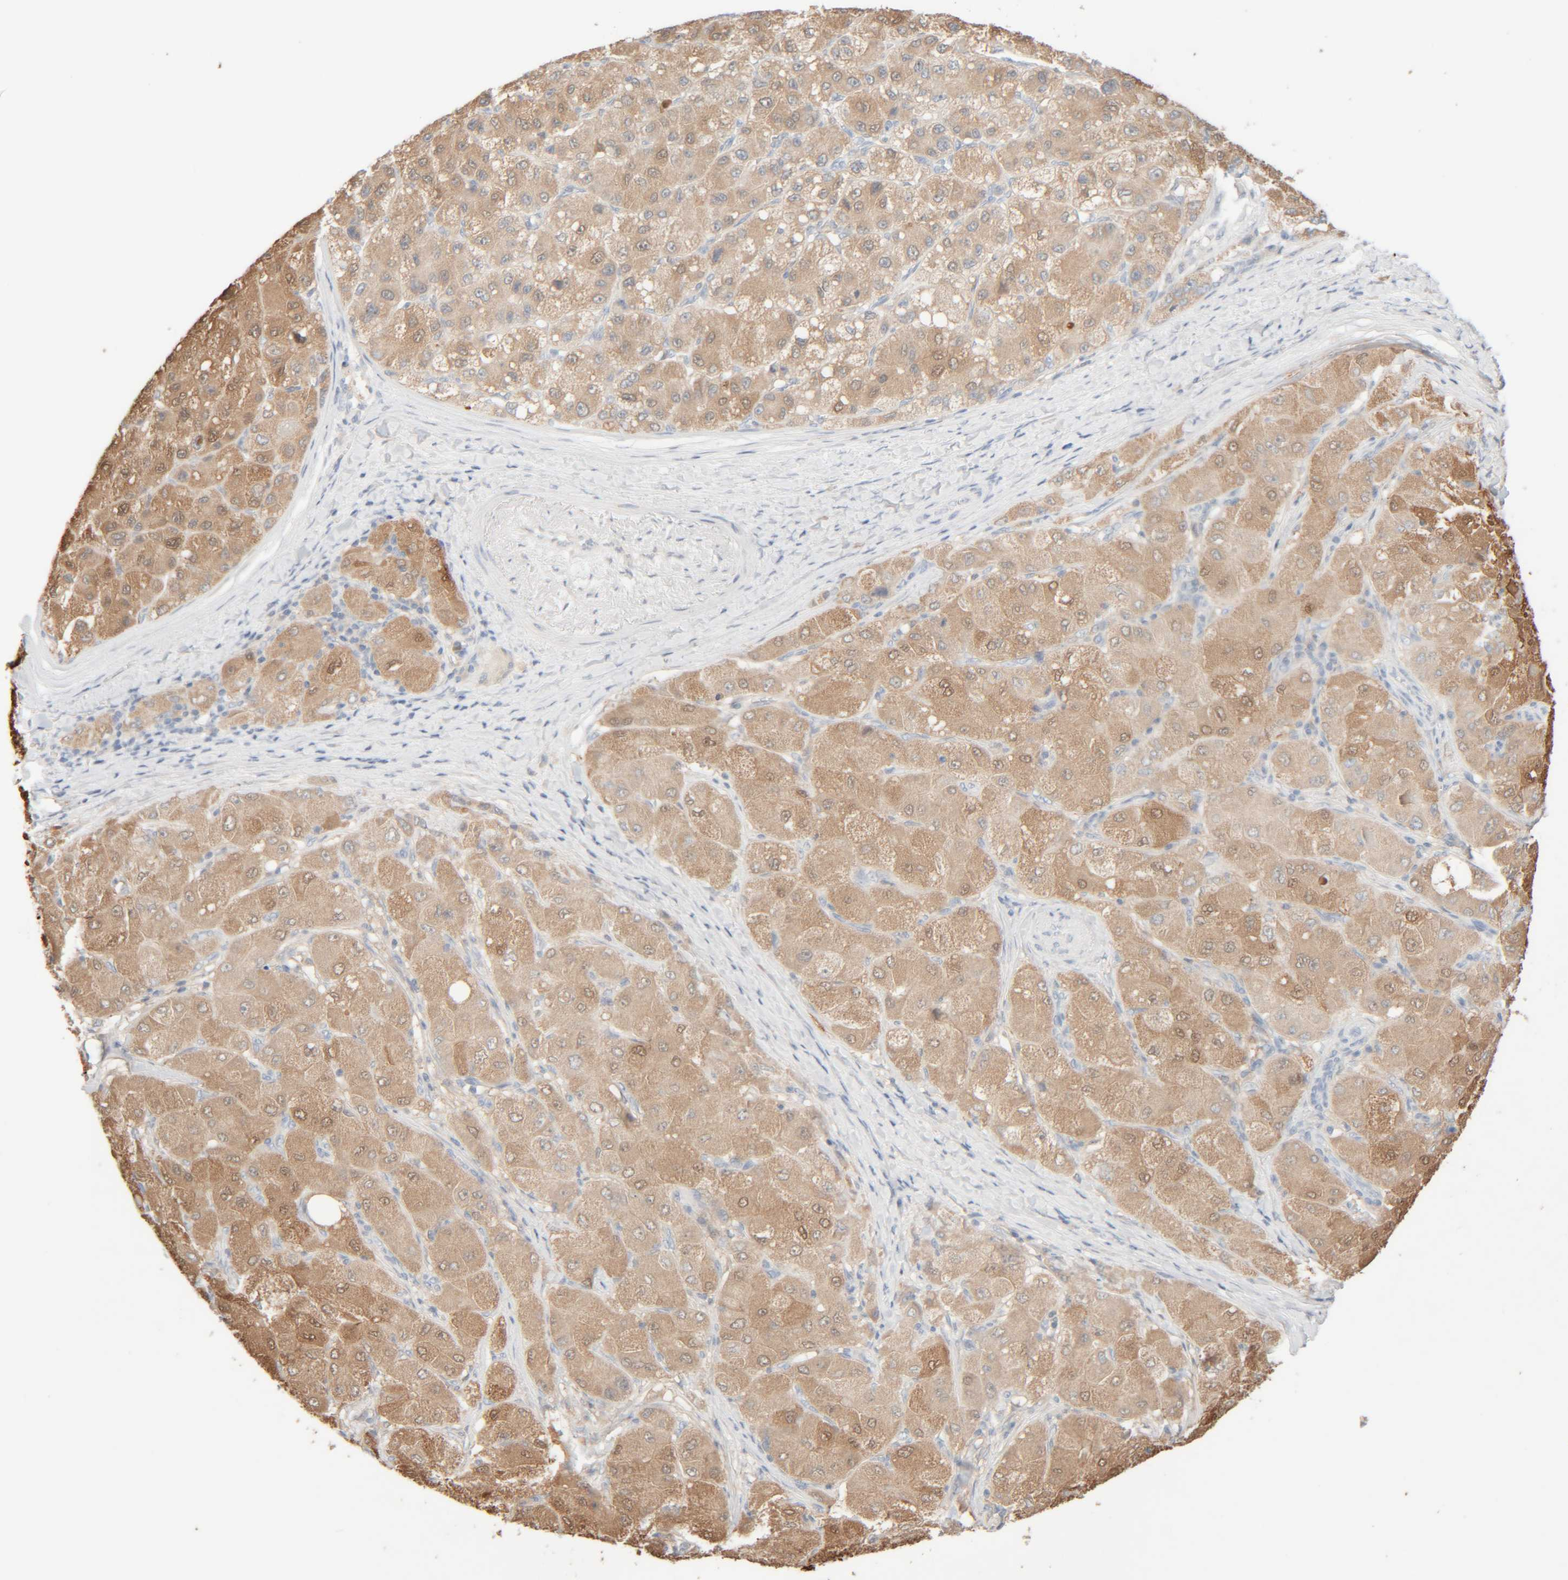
{"staining": {"intensity": "moderate", "quantity": ">75%", "location": "cytoplasmic/membranous,nuclear"}, "tissue": "liver cancer", "cell_type": "Tumor cells", "image_type": "cancer", "snomed": [{"axis": "morphology", "description": "Carcinoma, Hepatocellular, NOS"}, {"axis": "topography", "description": "Liver"}], "caption": "About >75% of tumor cells in human hepatocellular carcinoma (liver) display moderate cytoplasmic/membranous and nuclear protein expression as visualized by brown immunohistochemical staining.", "gene": "RIDA", "patient": {"sex": "male", "age": 80}}